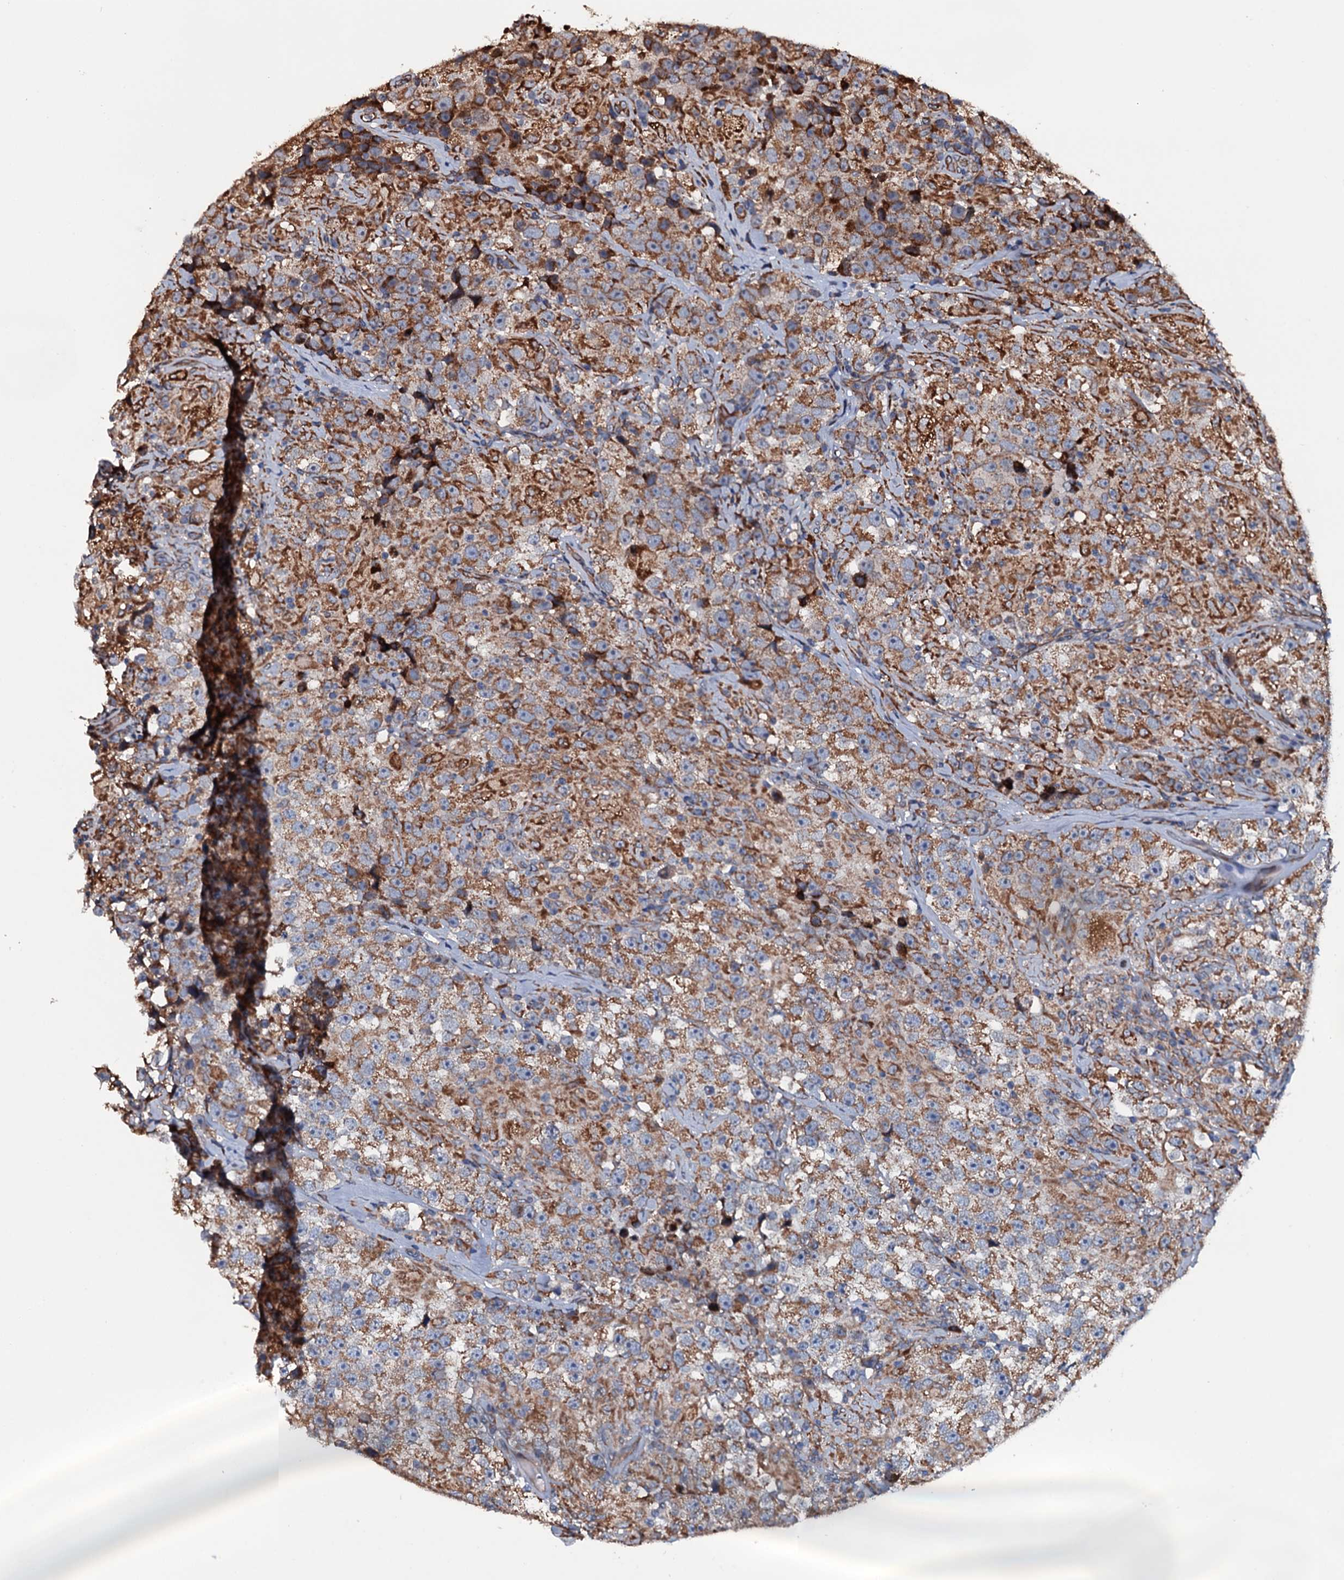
{"staining": {"intensity": "moderate", "quantity": ">75%", "location": "cytoplasmic/membranous"}, "tissue": "testis cancer", "cell_type": "Tumor cells", "image_type": "cancer", "snomed": [{"axis": "morphology", "description": "Seminoma, NOS"}, {"axis": "topography", "description": "Testis"}], "caption": "Immunohistochemical staining of human testis seminoma reveals medium levels of moderate cytoplasmic/membranous protein expression in about >75% of tumor cells. (DAB (3,3'-diaminobenzidine) = brown stain, brightfield microscopy at high magnification).", "gene": "RAB12", "patient": {"sex": "male", "age": 46}}